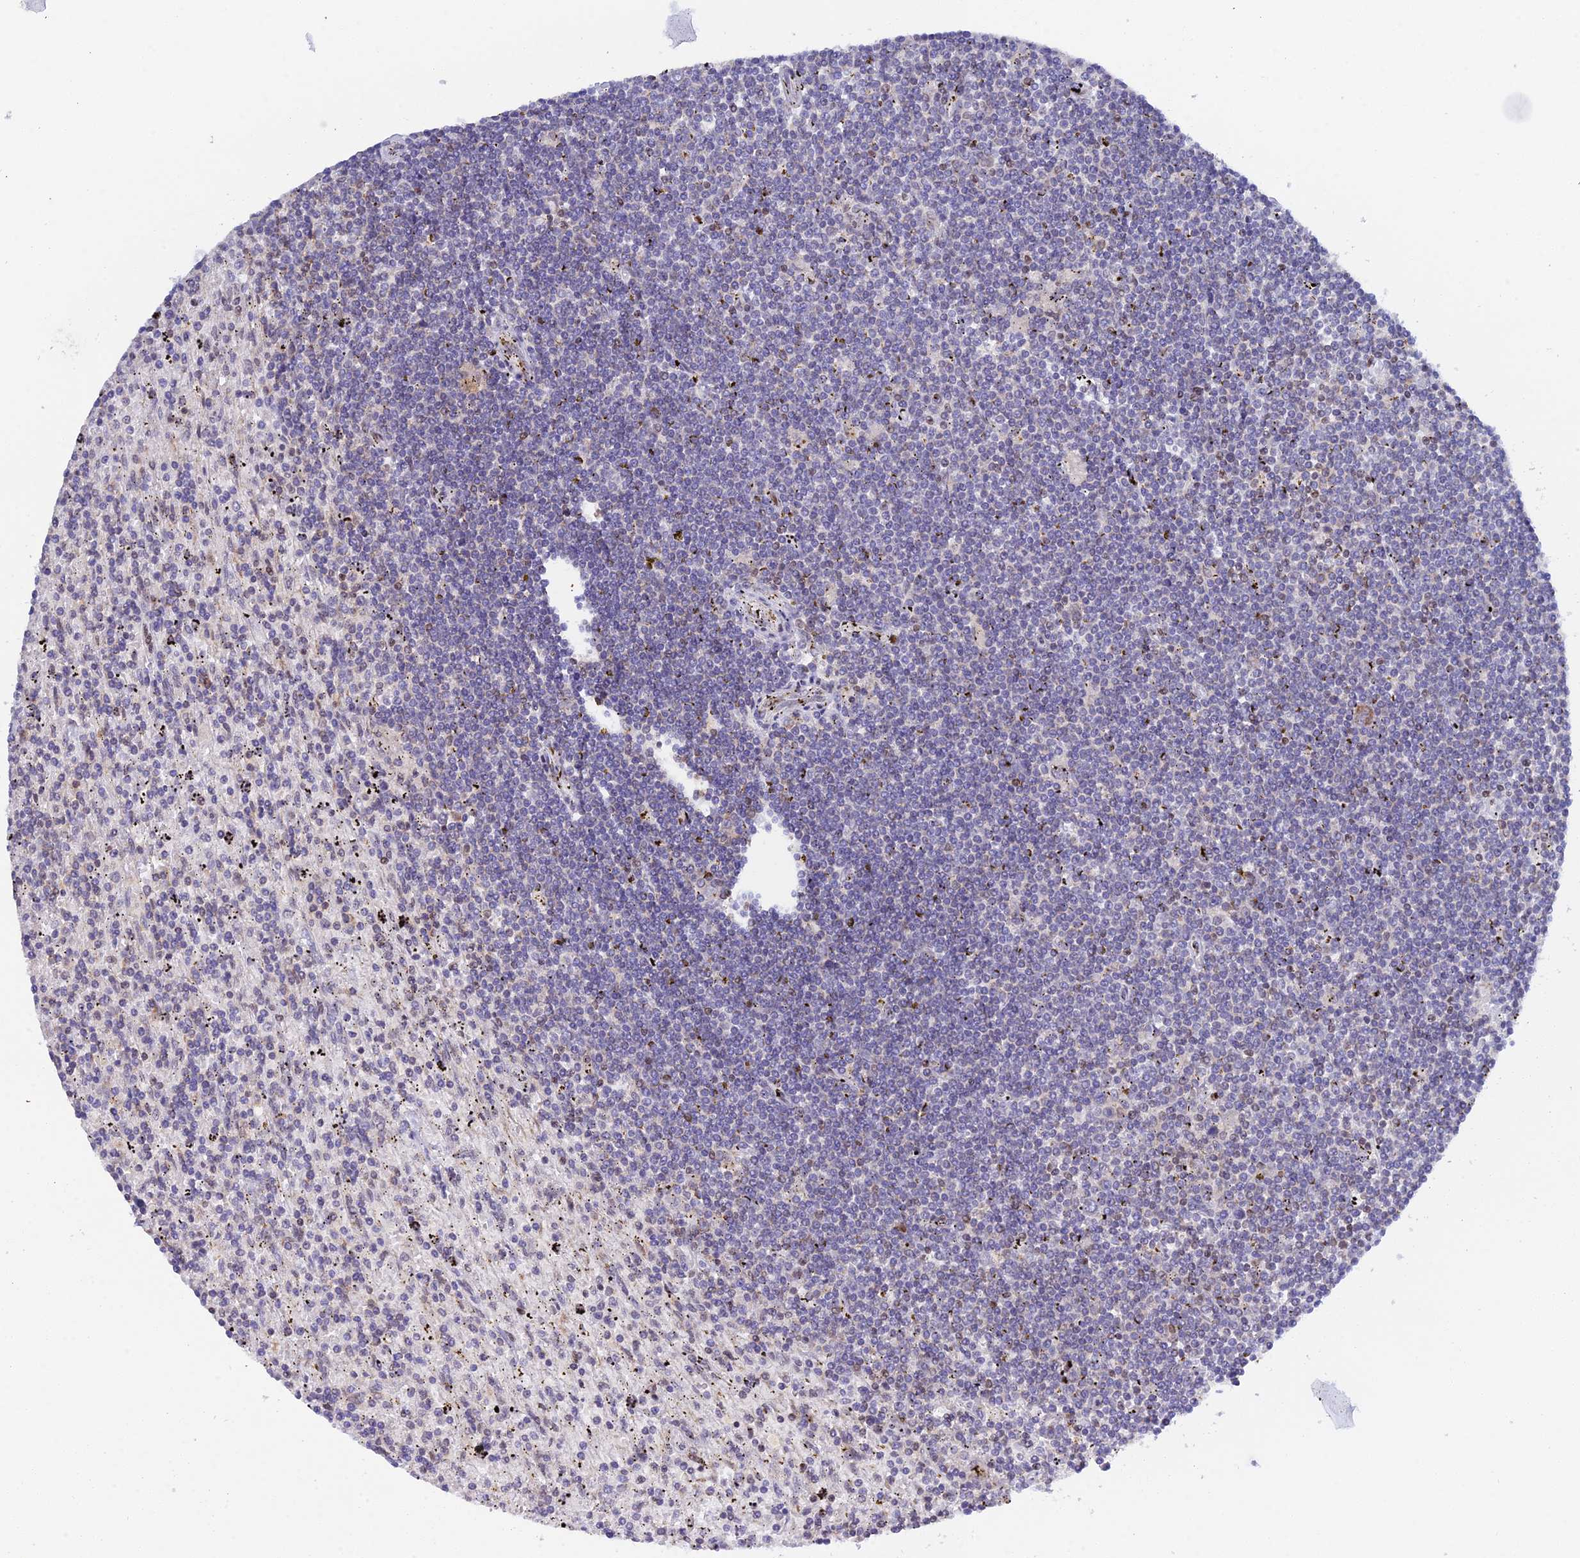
{"staining": {"intensity": "negative", "quantity": "none", "location": "none"}, "tissue": "lymphoma", "cell_type": "Tumor cells", "image_type": "cancer", "snomed": [{"axis": "morphology", "description": "Malignant lymphoma, non-Hodgkin's type, Low grade"}, {"axis": "topography", "description": "Spleen"}], "caption": "Lymphoma was stained to show a protein in brown. There is no significant staining in tumor cells. (Stains: DAB IHC with hematoxylin counter stain, Microscopy: brightfield microscopy at high magnification).", "gene": "ELOA2", "patient": {"sex": "male", "age": 76}}